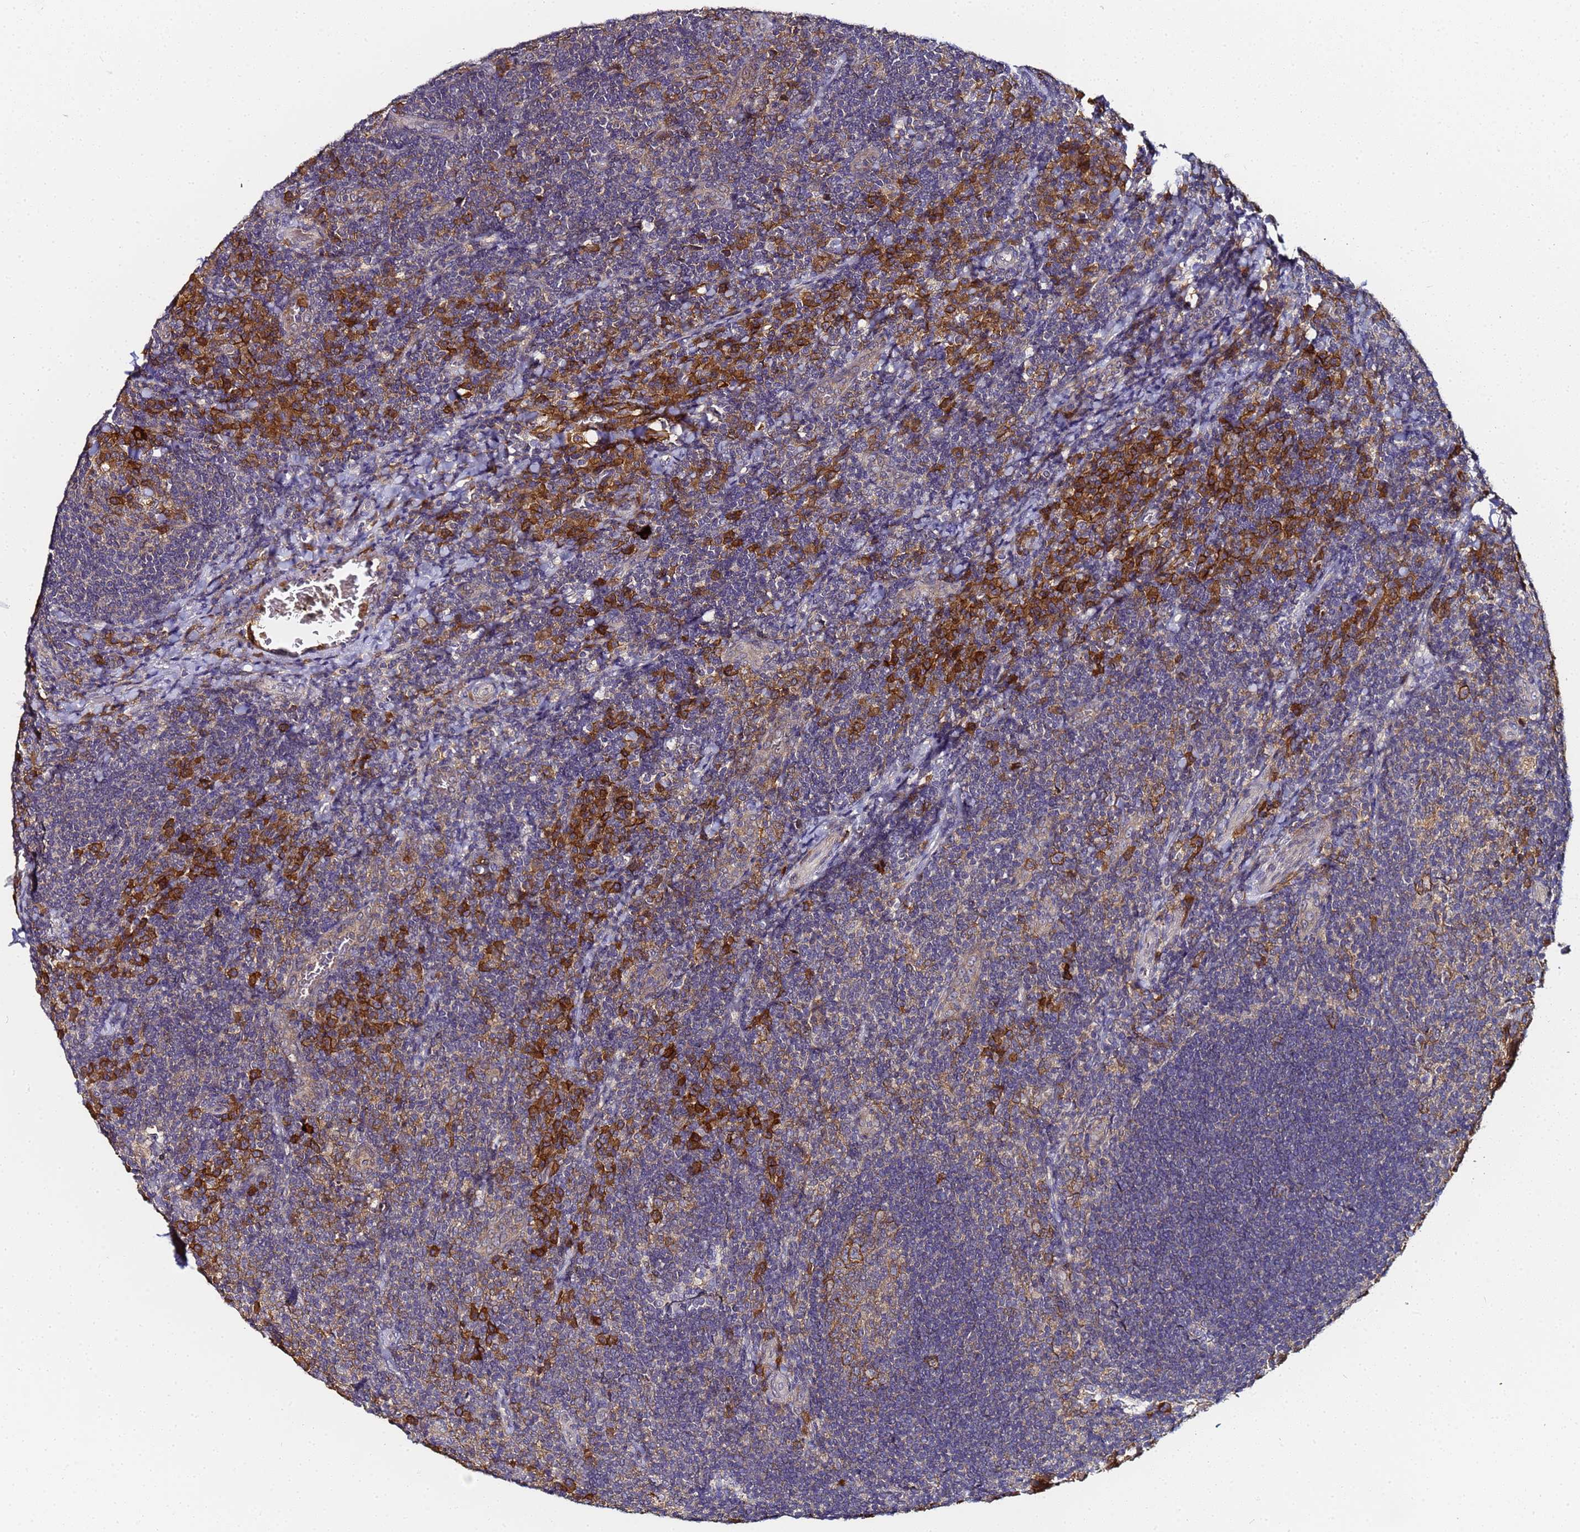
{"staining": {"intensity": "strong", "quantity": "<25%", "location": "cytoplasmic/membranous"}, "tissue": "tonsil", "cell_type": "Germinal center cells", "image_type": "normal", "snomed": [{"axis": "morphology", "description": "Normal tissue, NOS"}, {"axis": "topography", "description": "Tonsil"}], "caption": "Immunohistochemical staining of benign tonsil displays medium levels of strong cytoplasmic/membranous expression in approximately <25% of germinal center cells.", "gene": "LRRC69", "patient": {"sex": "male", "age": 17}}